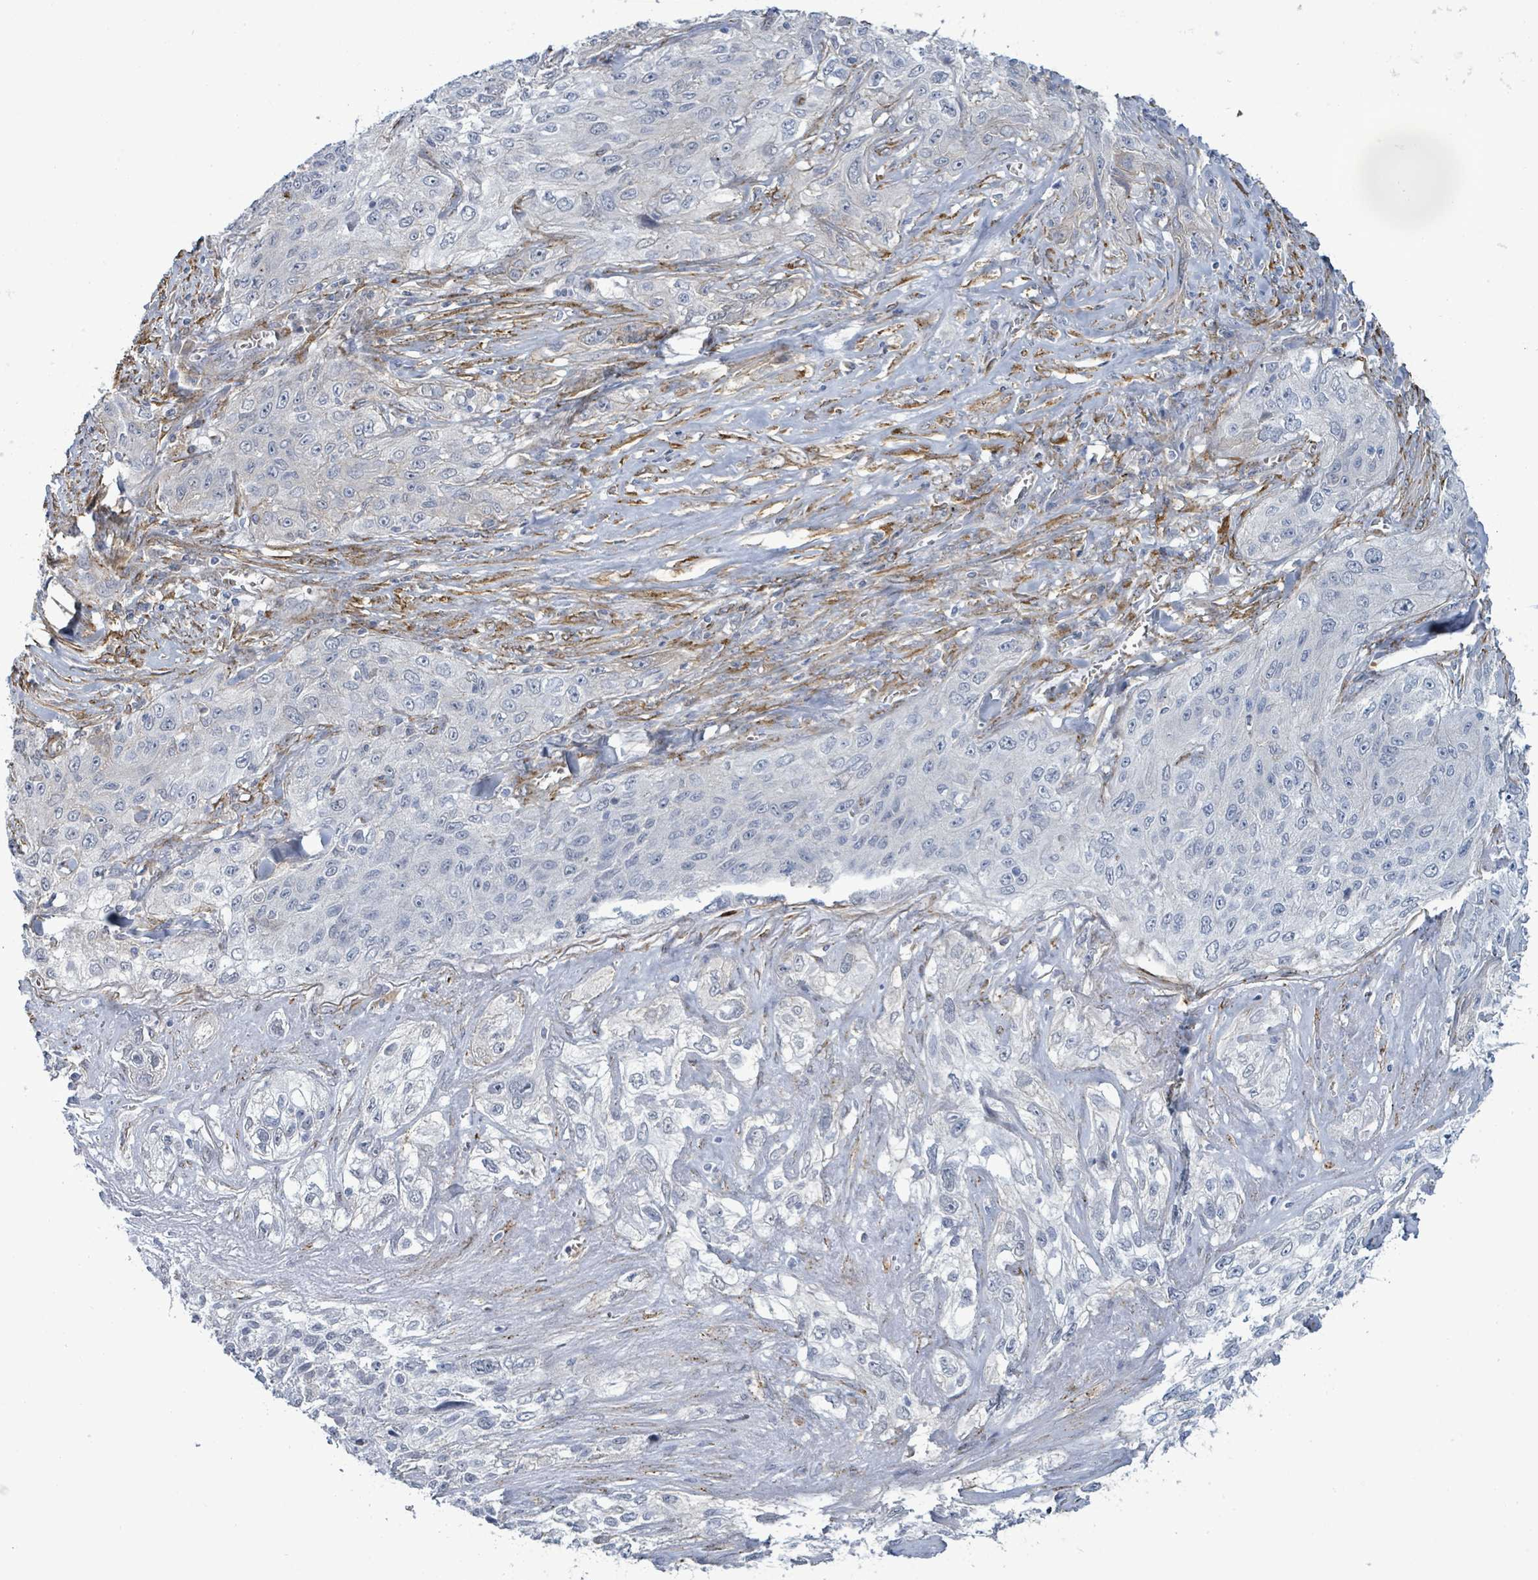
{"staining": {"intensity": "negative", "quantity": "none", "location": "none"}, "tissue": "lung cancer", "cell_type": "Tumor cells", "image_type": "cancer", "snomed": [{"axis": "morphology", "description": "Squamous cell carcinoma, NOS"}, {"axis": "topography", "description": "Lung"}], "caption": "IHC of human squamous cell carcinoma (lung) shows no expression in tumor cells.", "gene": "DMRTC1B", "patient": {"sex": "female", "age": 69}}